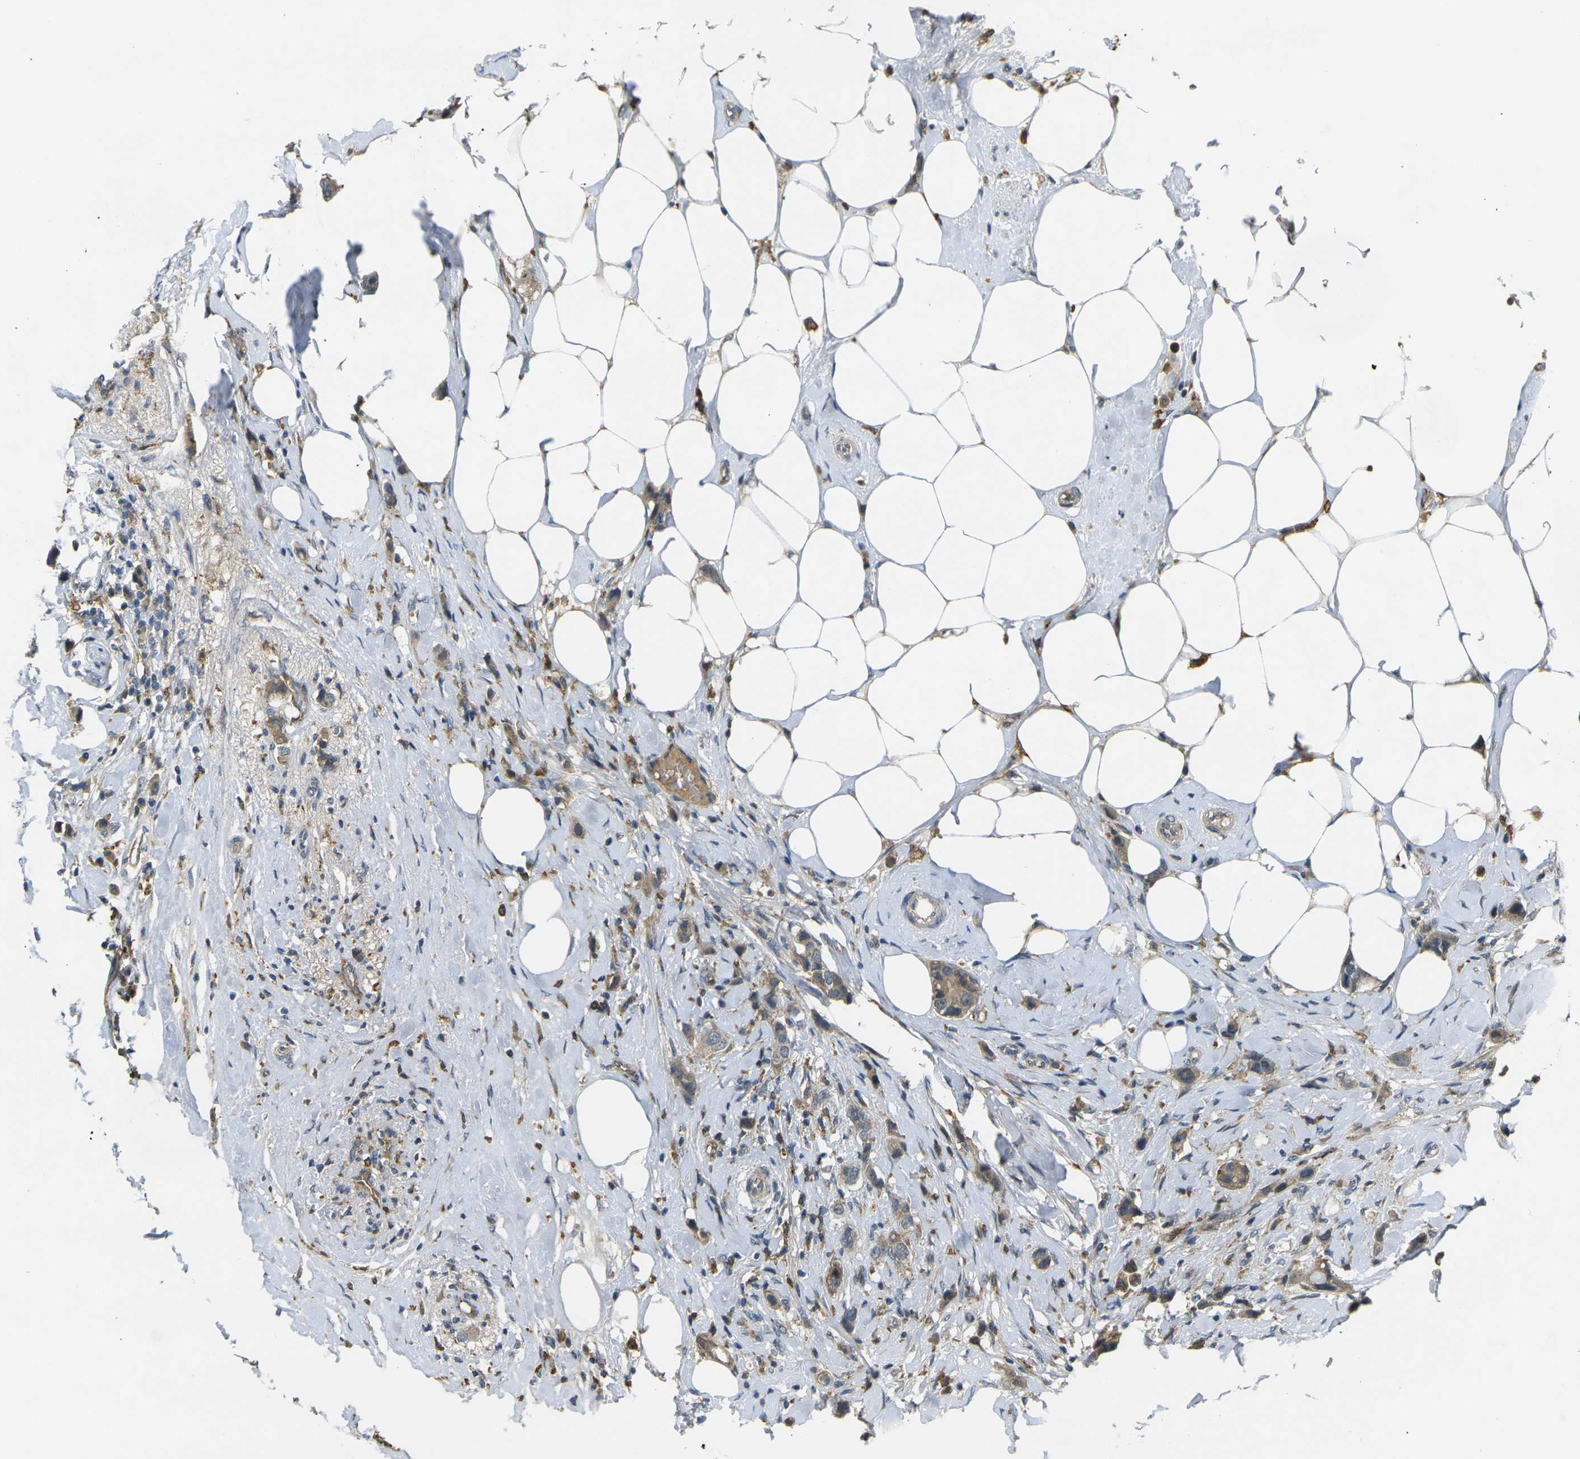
{"staining": {"intensity": "weak", "quantity": ">75%", "location": "cytoplasmic/membranous"}, "tissue": "breast cancer", "cell_type": "Tumor cells", "image_type": "cancer", "snomed": [{"axis": "morphology", "description": "Normal tissue, NOS"}, {"axis": "morphology", "description": "Duct carcinoma"}, {"axis": "topography", "description": "Breast"}], "caption": "Brown immunohistochemical staining in human breast cancer (infiltrating ductal carcinoma) displays weak cytoplasmic/membranous staining in approximately >75% of tumor cells.", "gene": "PIGL", "patient": {"sex": "female", "age": 50}}